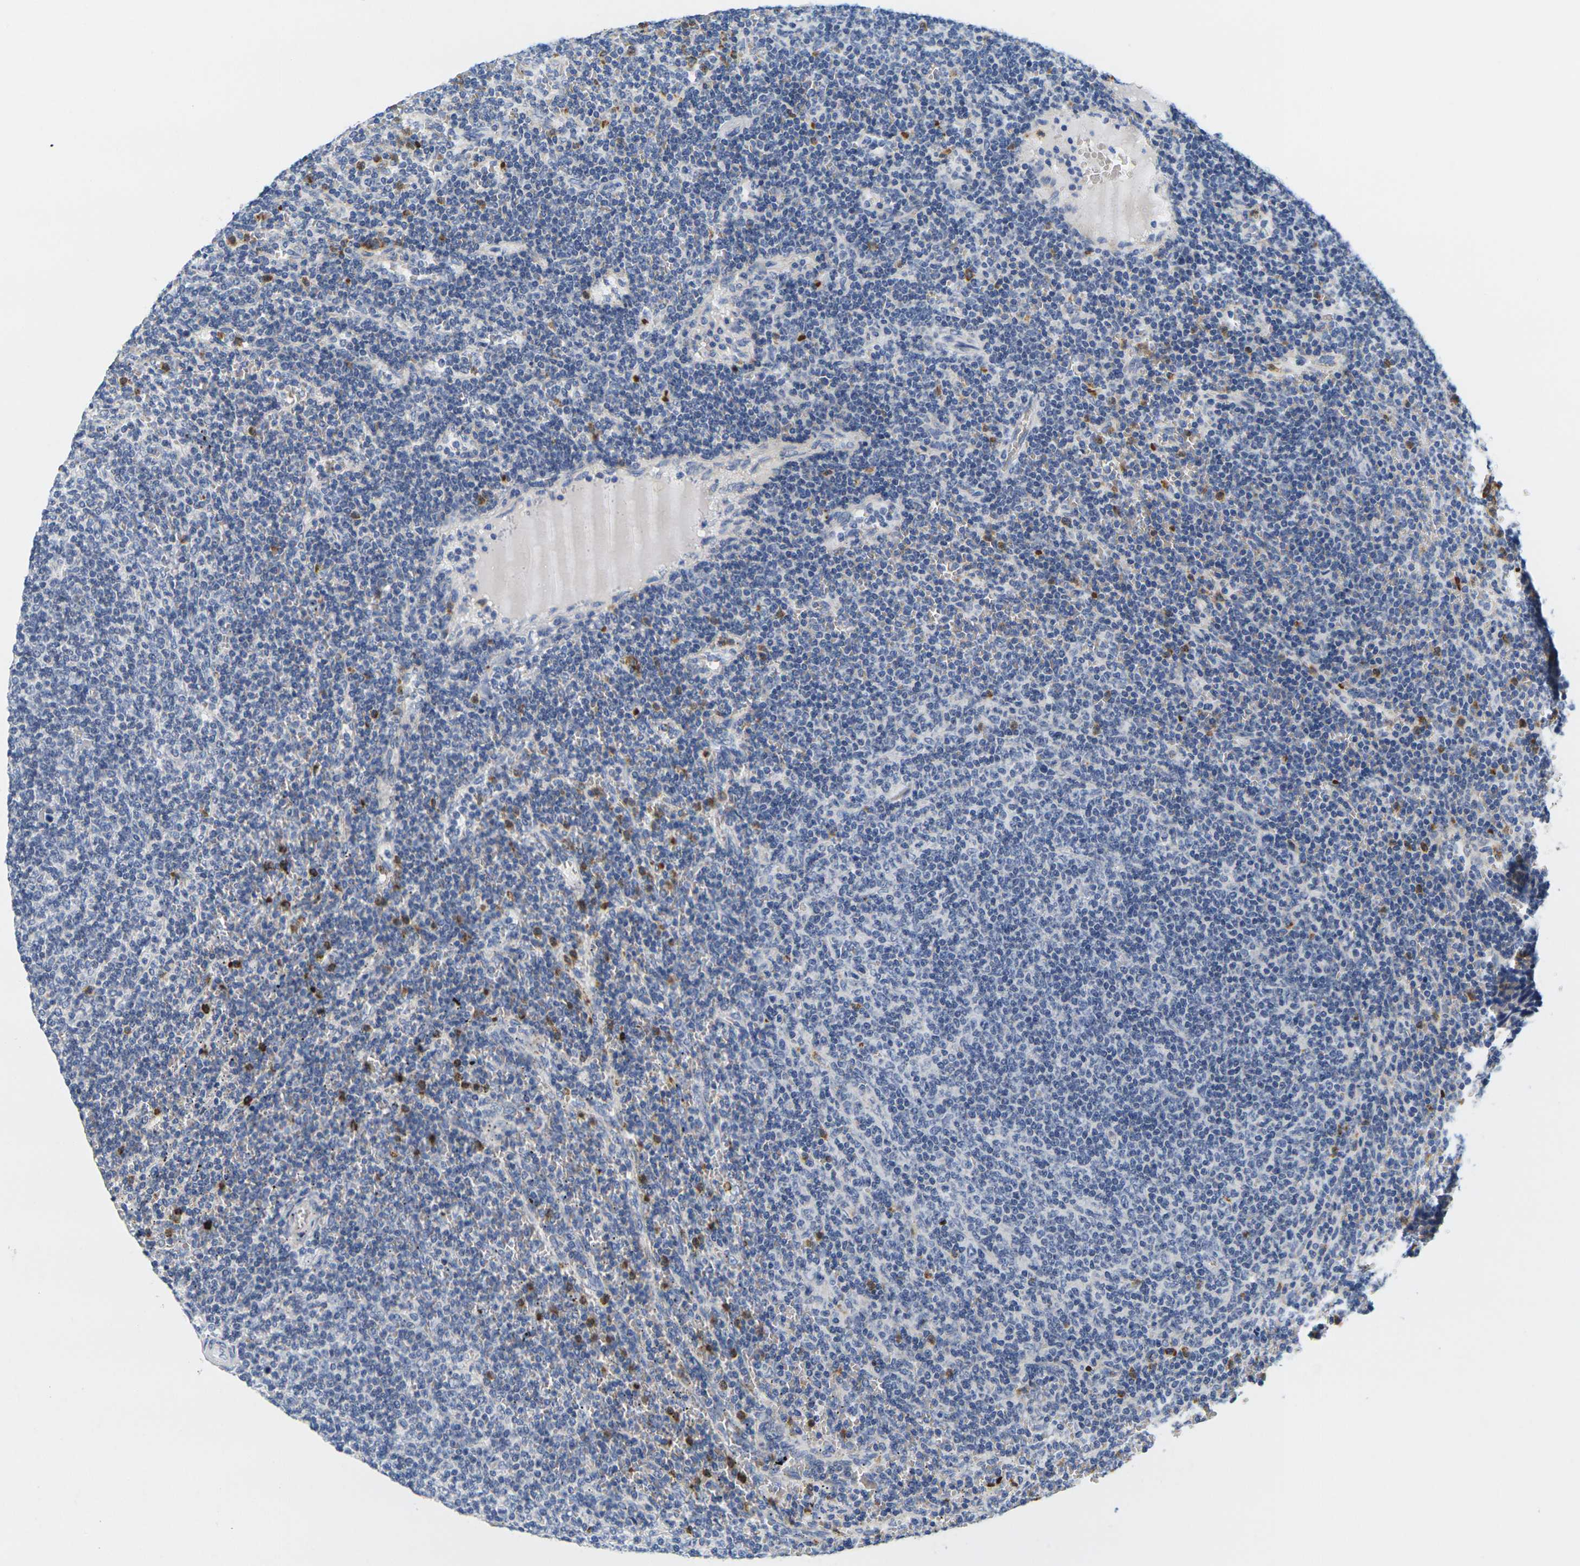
{"staining": {"intensity": "negative", "quantity": "none", "location": "none"}, "tissue": "lymphoma", "cell_type": "Tumor cells", "image_type": "cancer", "snomed": [{"axis": "morphology", "description": "Malignant lymphoma, non-Hodgkin's type, Low grade"}, {"axis": "topography", "description": "Spleen"}], "caption": "High power microscopy image of an IHC photomicrograph of lymphoma, revealing no significant positivity in tumor cells. Brightfield microscopy of immunohistochemistry stained with DAB (3,3'-diaminobenzidine) (brown) and hematoxylin (blue), captured at high magnification.", "gene": "KLK5", "patient": {"sex": "female", "age": 50}}